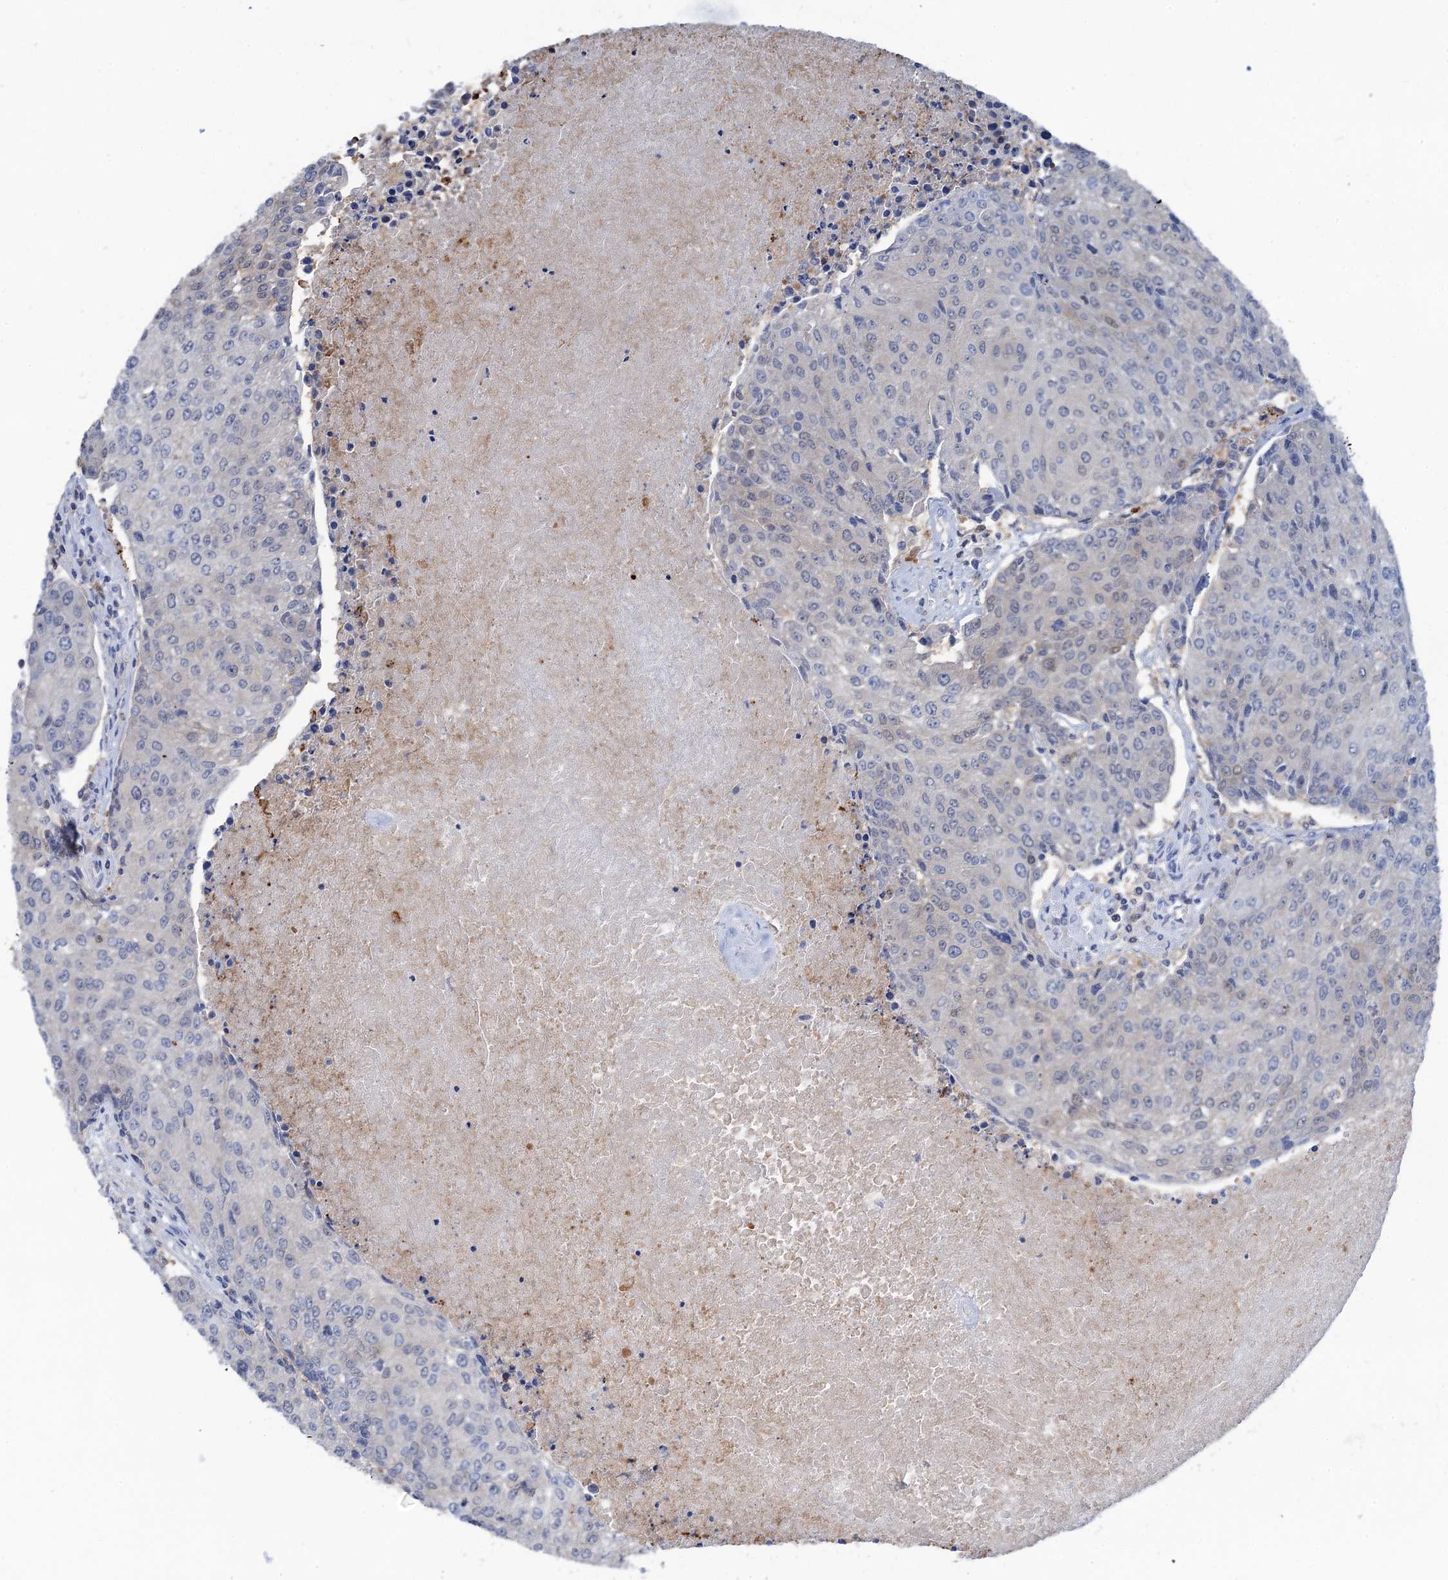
{"staining": {"intensity": "negative", "quantity": "none", "location": "none"}, "tissue": "urothelial cancer", "cell_type": "Tumor cells", "image_type": "cancer", "snomed": [{"axis": "morphology", "description": "Urothelial carcinoma, High grade"}, {"axis": "topography", "description": "Urinary bladder"}], "caption": "The IHC histopathology image has no significant positivity in tumor cells of urothelial carcinoma (high-grade) tissue.", "gene": "FAH", "patient": {"sex": "female", "age": 85}}